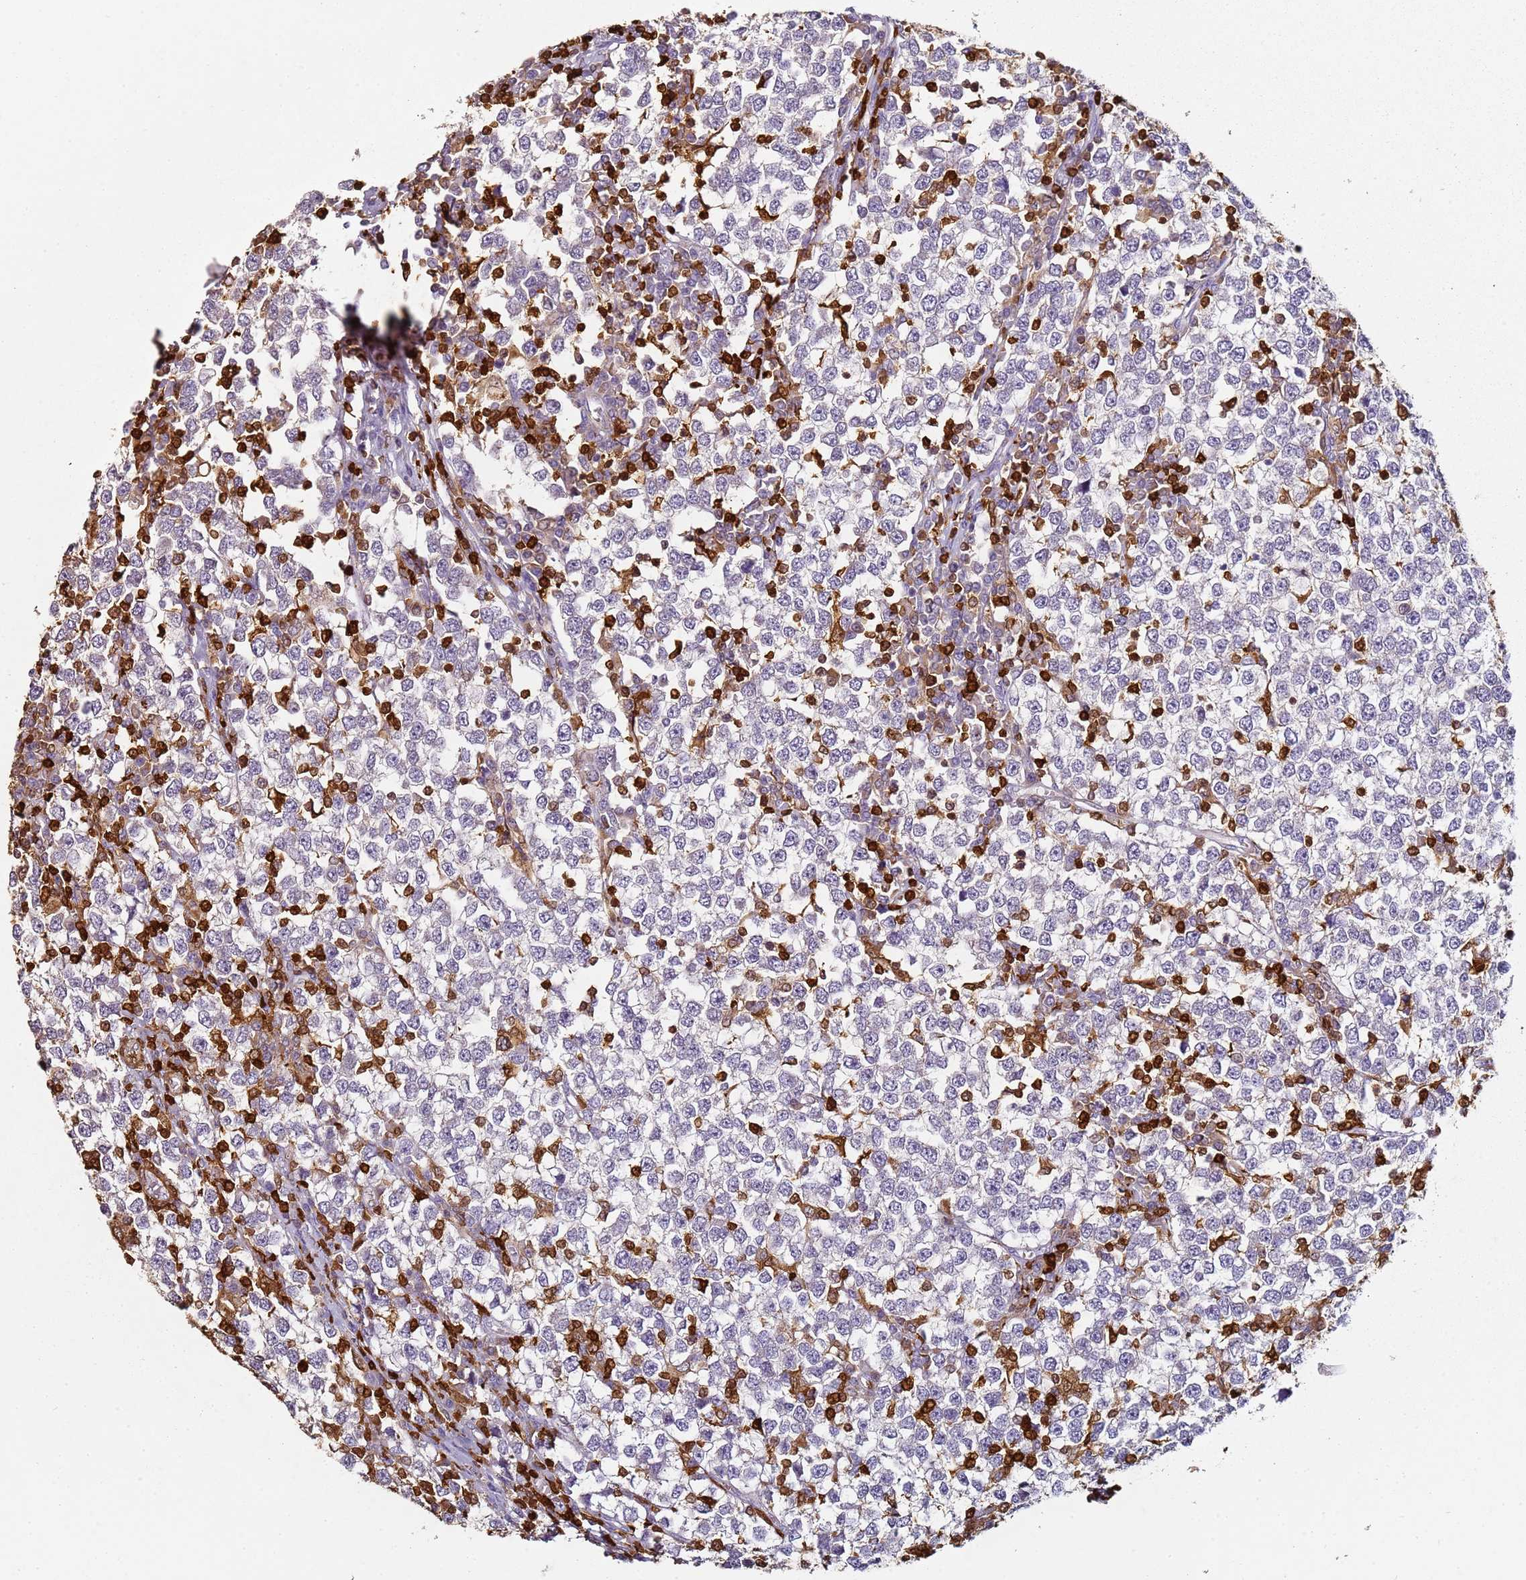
{"staining": {"intensity": "negative", "quantity": "none", "location": "none"}, "tissue": "testis cancer", "cell_type": "Tumor cells", "image_type": "cancer", "snomed": [{"axis": "morphology", "description": "Seminoma, NOS"}, {"axis": "topography", "description": "Testis"}], "caption": "Image shows no significant protein staining in tumor cells of testis cancer (seminoma).", "gene": "S100A4", "patient": {"sex": "male", "age": 65}}